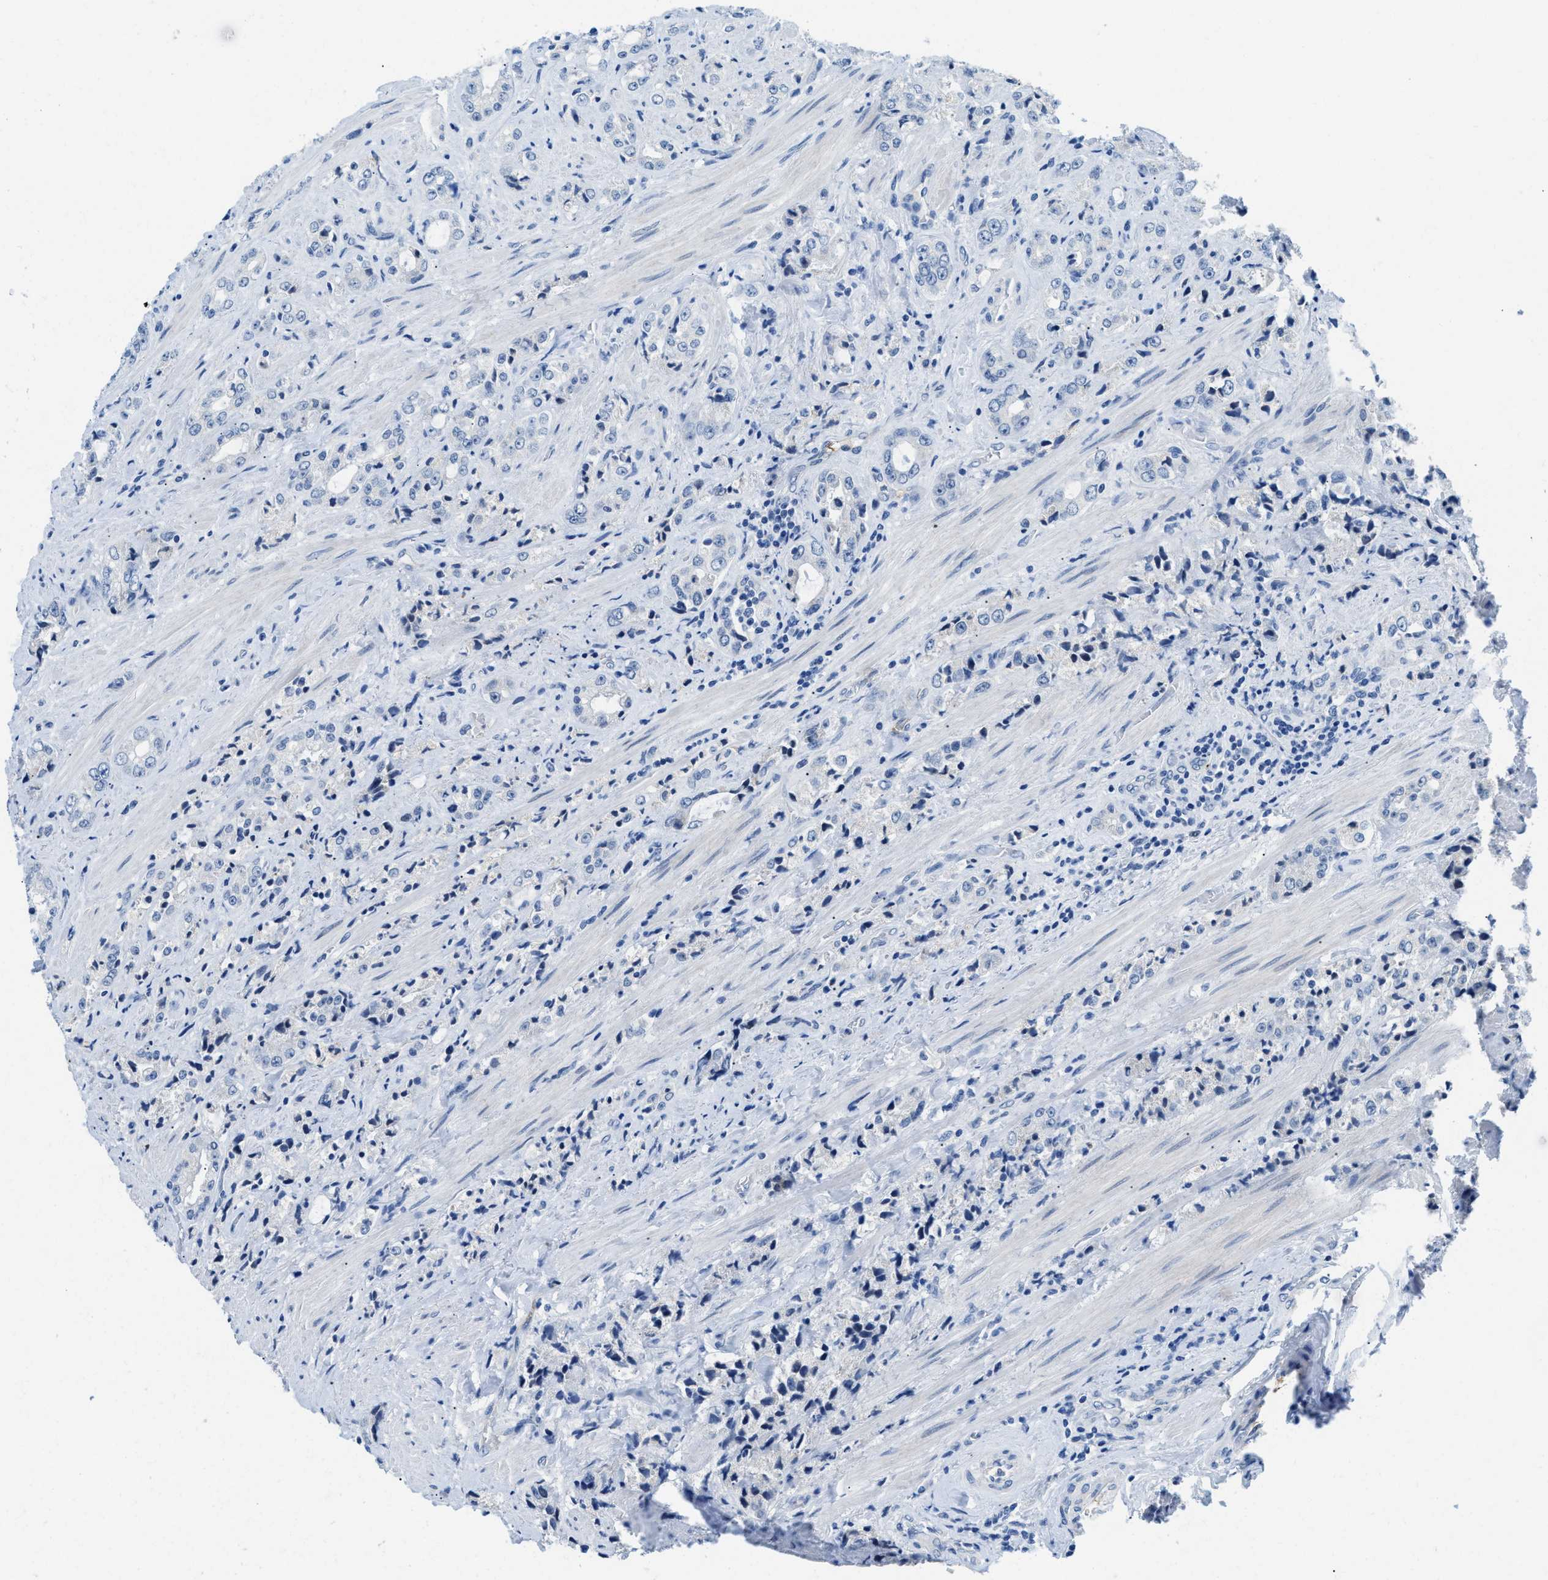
{"staining": {"intensity": "negative", "quantity": "none", "location": "none"}, "tissue": "prostate cancer", "cell_type": "Tumor cells", "image_type": "cancer", "snomed": [{"axis": "morphology", "description": "Adenocarcinoma, High grade"}, {"axis": "topography", "description": "Prostate"}], "caption": "Tumor cells show no significant staining in prostate cancer.", "gene": "MBL2", "patient": {"sex": "male", "age": 61}}